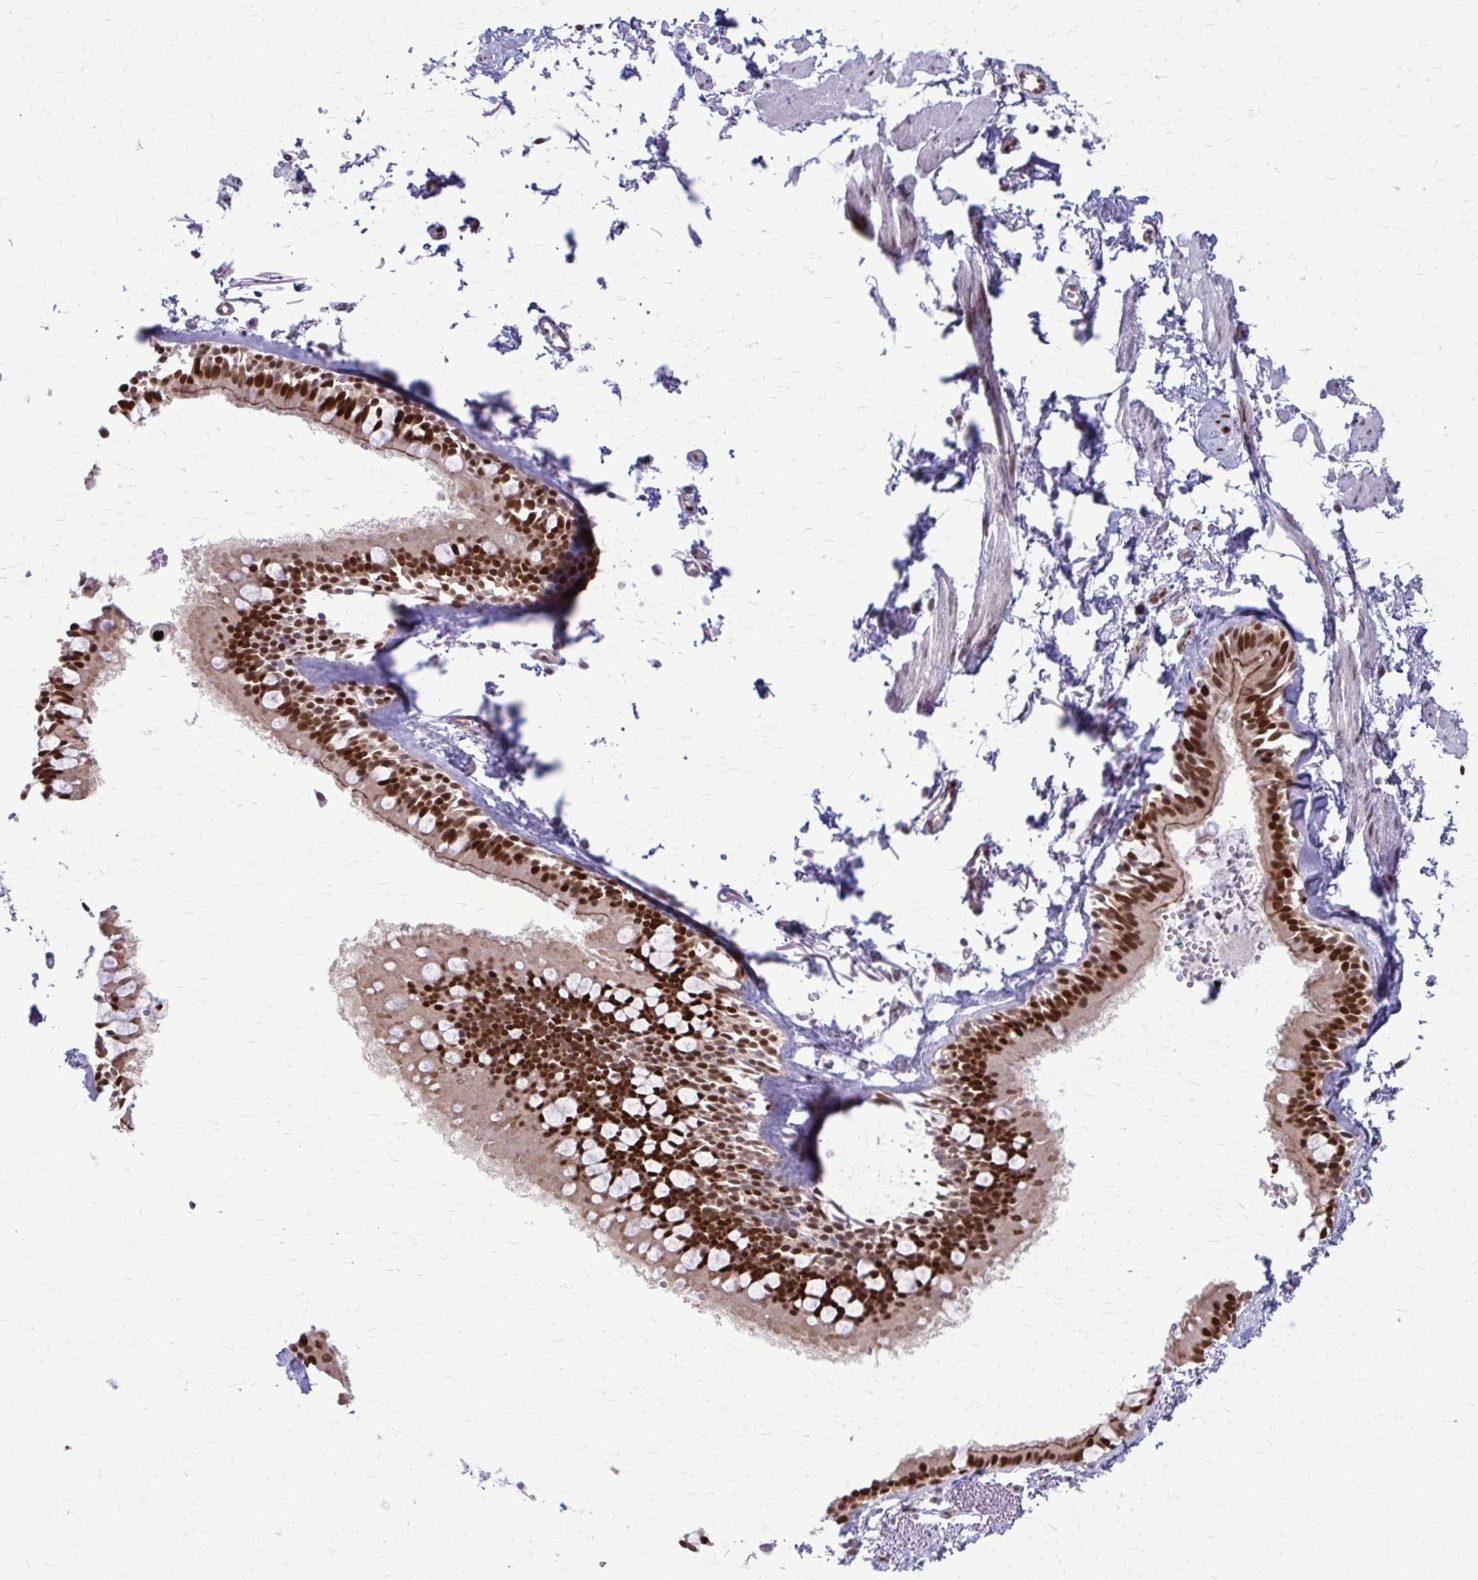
{"staining": {"intensity": "strong", "quantity": ">75%", "location": "cytoplasmic/membranous,nuclear"}, "tissue": "bronchus", "cell_type": "Respiratory epithelial cells", "image_type": "normal", "snomed": [{"axis": "morphology", "description": "Normal tissue, NOS"}, {"axis": "topography", "description": "Cartilage tissue"}, {"axis": "topography", "description": "Bronchus"}, {"axis": "topography", "description": "Peripheral nerve tissue"}], "caption": "Strong cytoplasmic/membranous,nuclear expression for a protein is identified in about >75% of respiratory epithelial cells of normal bronchus using immunohistochemistry (IHC).", "gene": "ZNF559", "patient": {"sex": "female", "age": 59}}